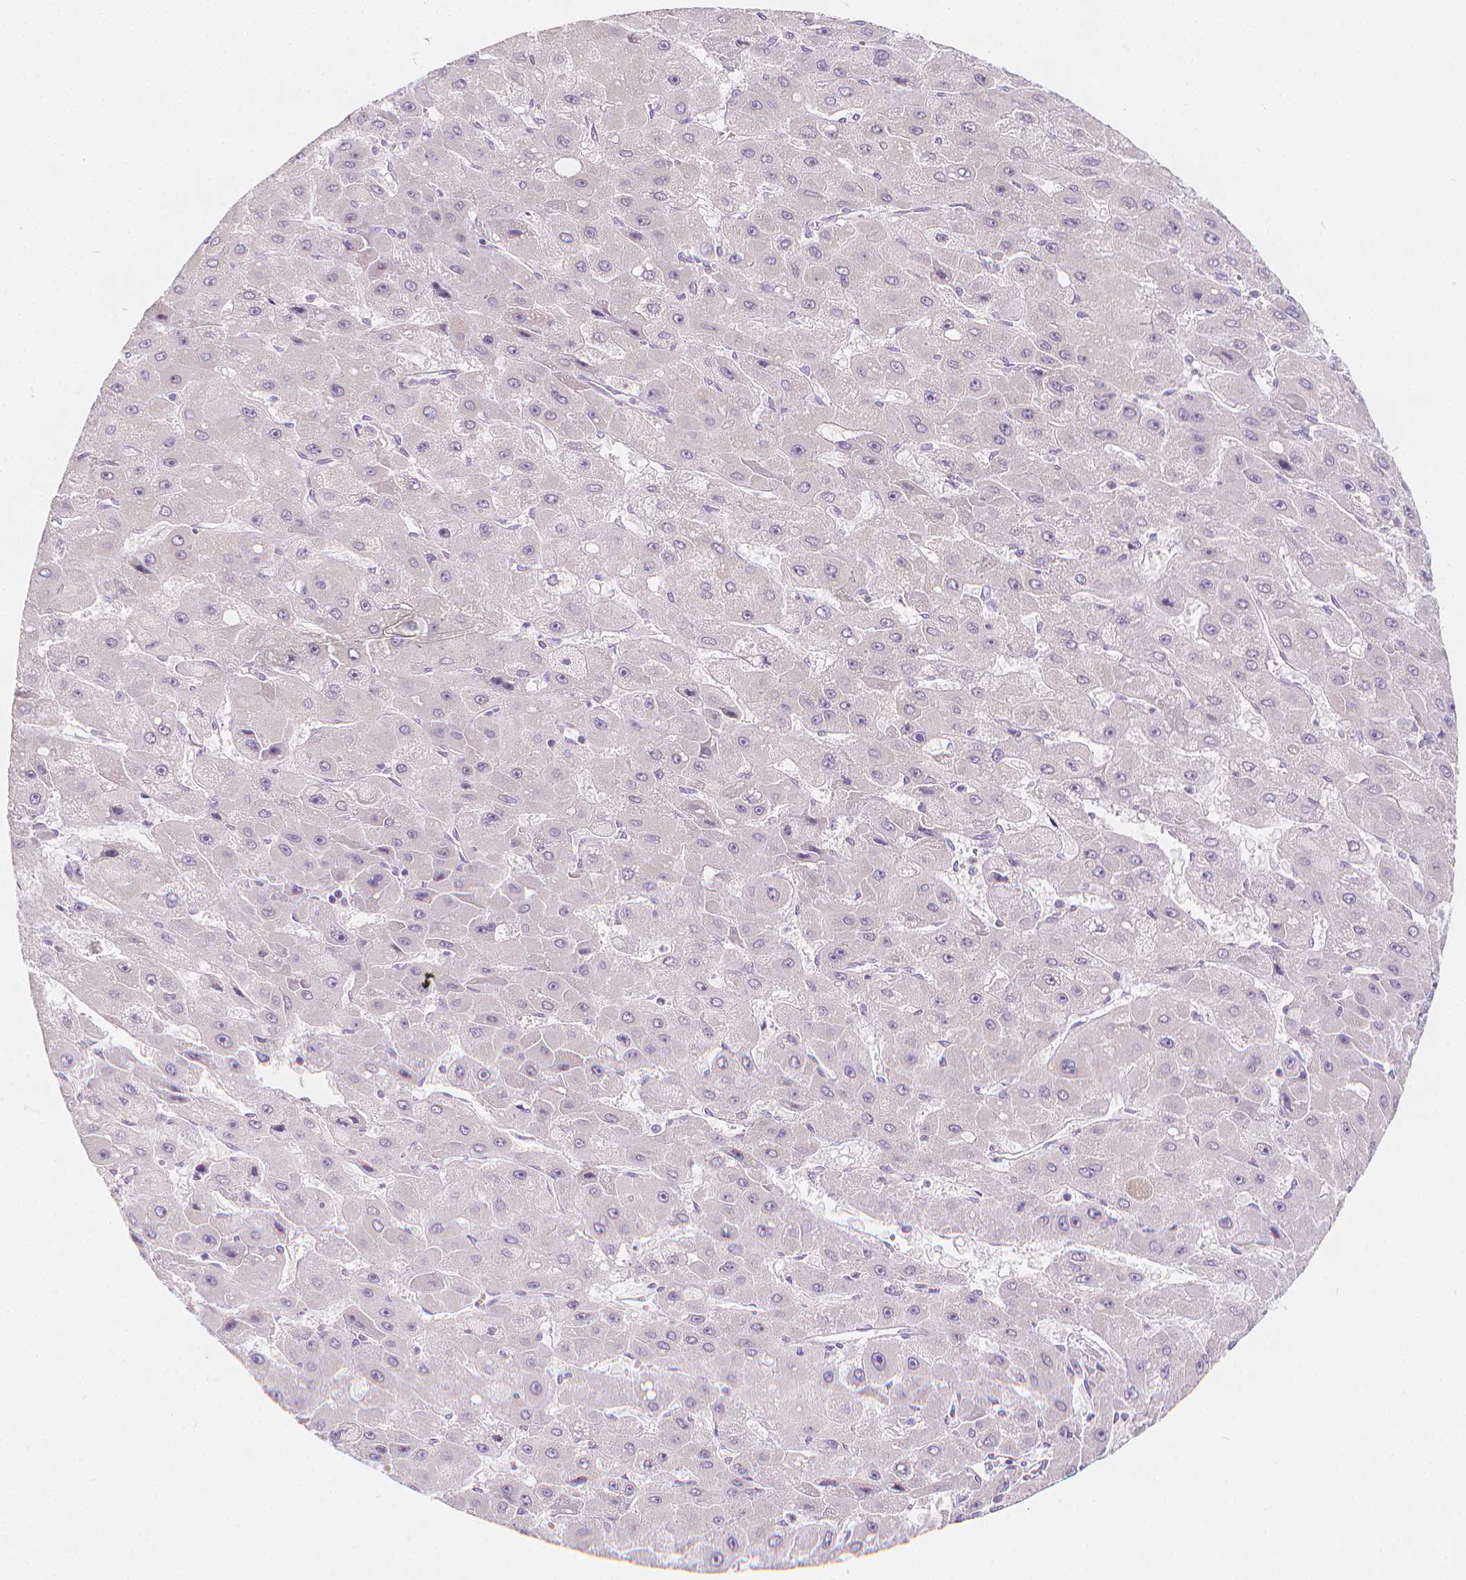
{"staining": {"intensity": "negative", "quantity": "none", "location": "none"}, "tissue": "liver cancer", "cell_type": "Tumor cells", "image_type": "cancer", "snomed": [{"axis": "morphology", "description": "Carcinoma, Hepatocellular, NOS"}, {"axis": "topography", "description": "Liver"}], "caption": "Immunohistochemistry (IHC) histopathology image of neoplastic tissue: human hepatocellular carcinoma (liver) stained with DAB (3,3'-diaminobenzidine) shows no significant protein expression in tumor cells.", "gene": "RBFOX1", "patient": {"sex": "female", "age": 25}}